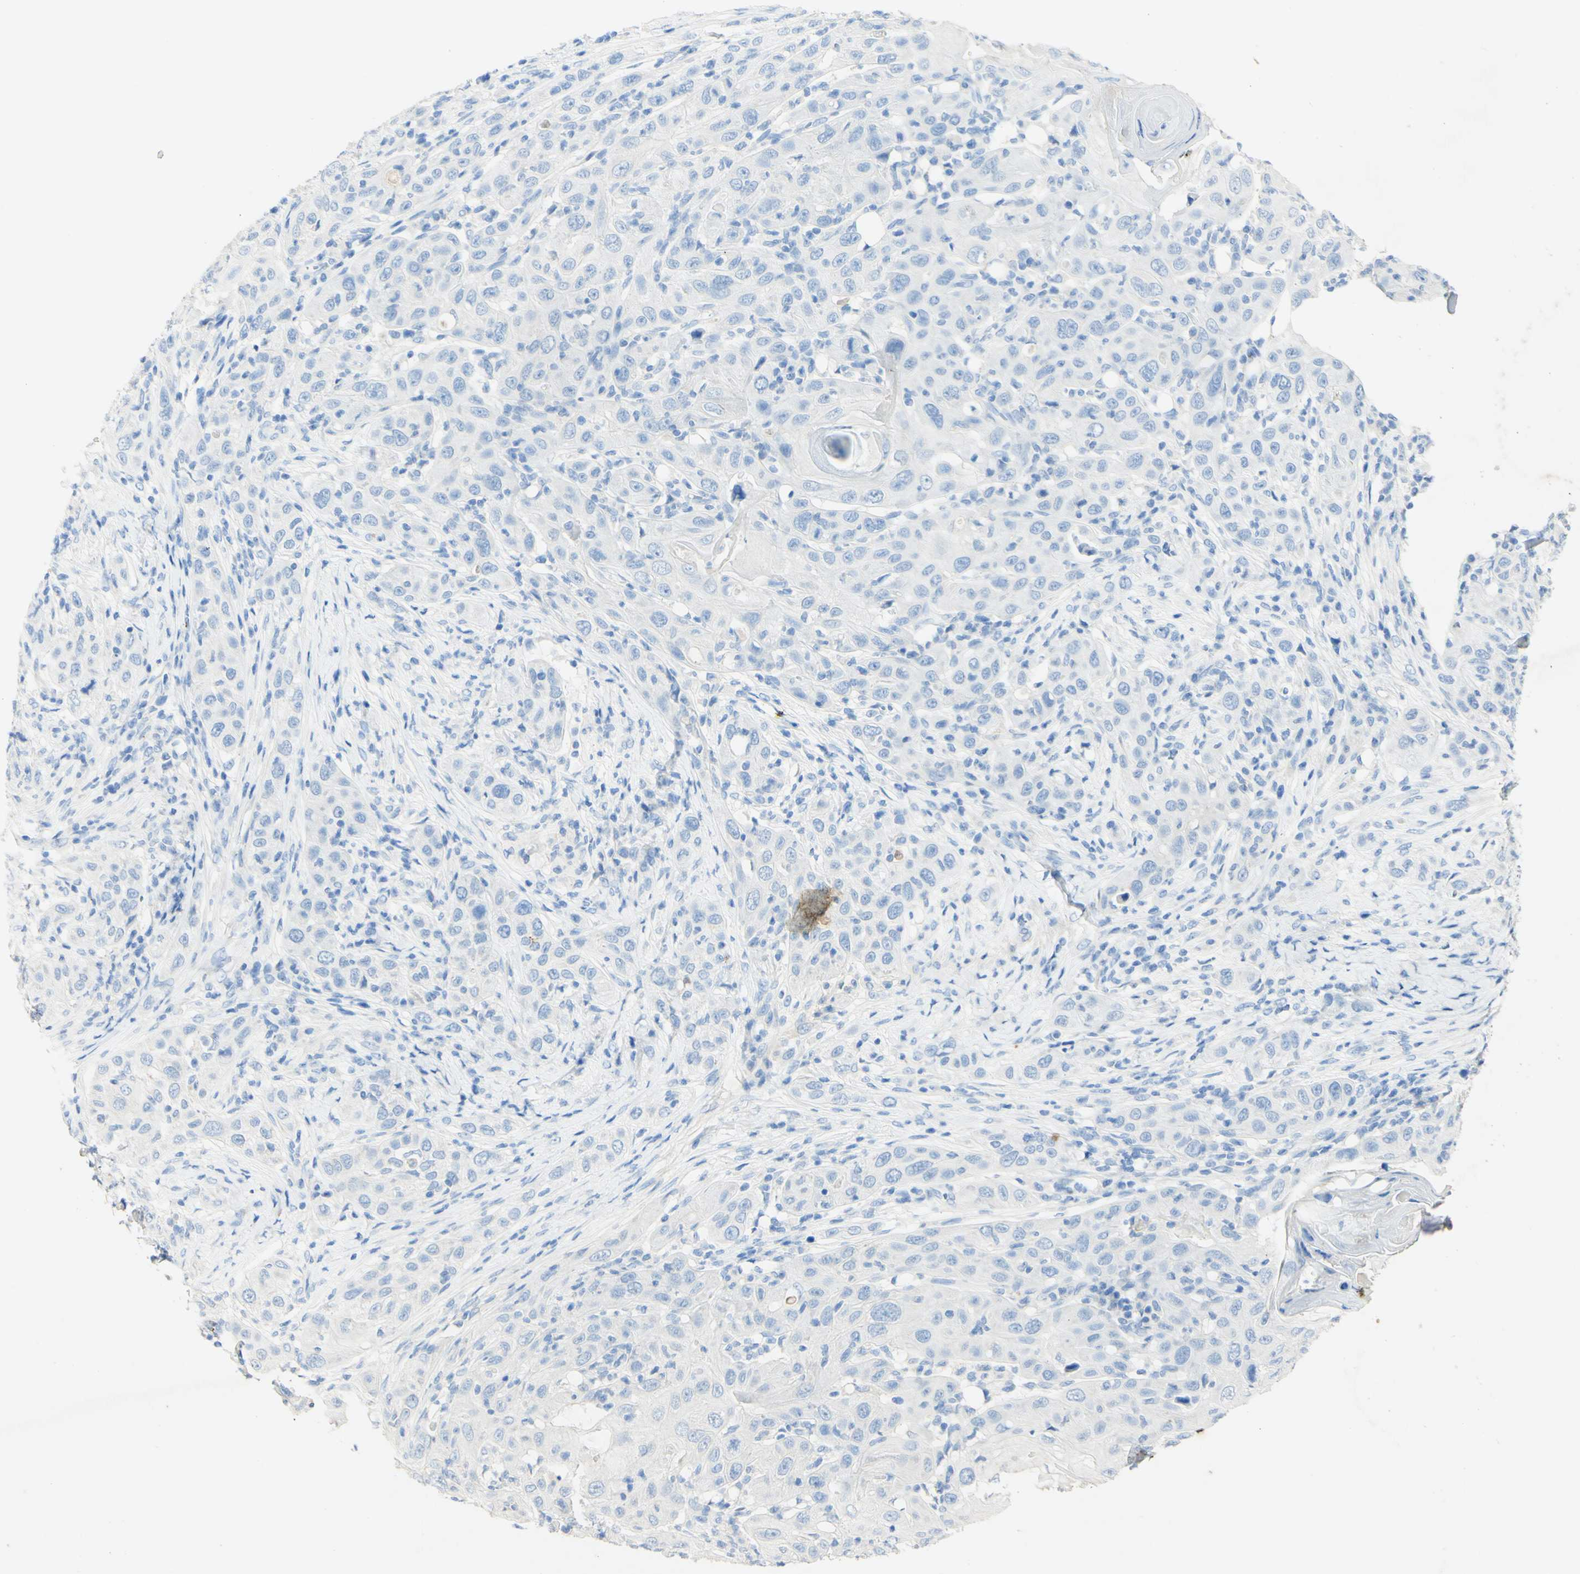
{"staining": {"intensity": "negative", "quantity": "none", "location": "none"}, "tissue": "skin cancer", "cell_type": "Tumor cells", "image_type": "cancer", "snomed": [{"axis": "morphology", "description": "Squamous cell carcinoma, NOS"}, {"axis": "topography", "description": "Skin"}], "caption": "This is a micrograph of IHC staining of skin cancer (squamous cell carcinoma), which shows no positivity in tumor cells.", "gene": "PIGR", "patient": {"sex": "female", "age": 88}}